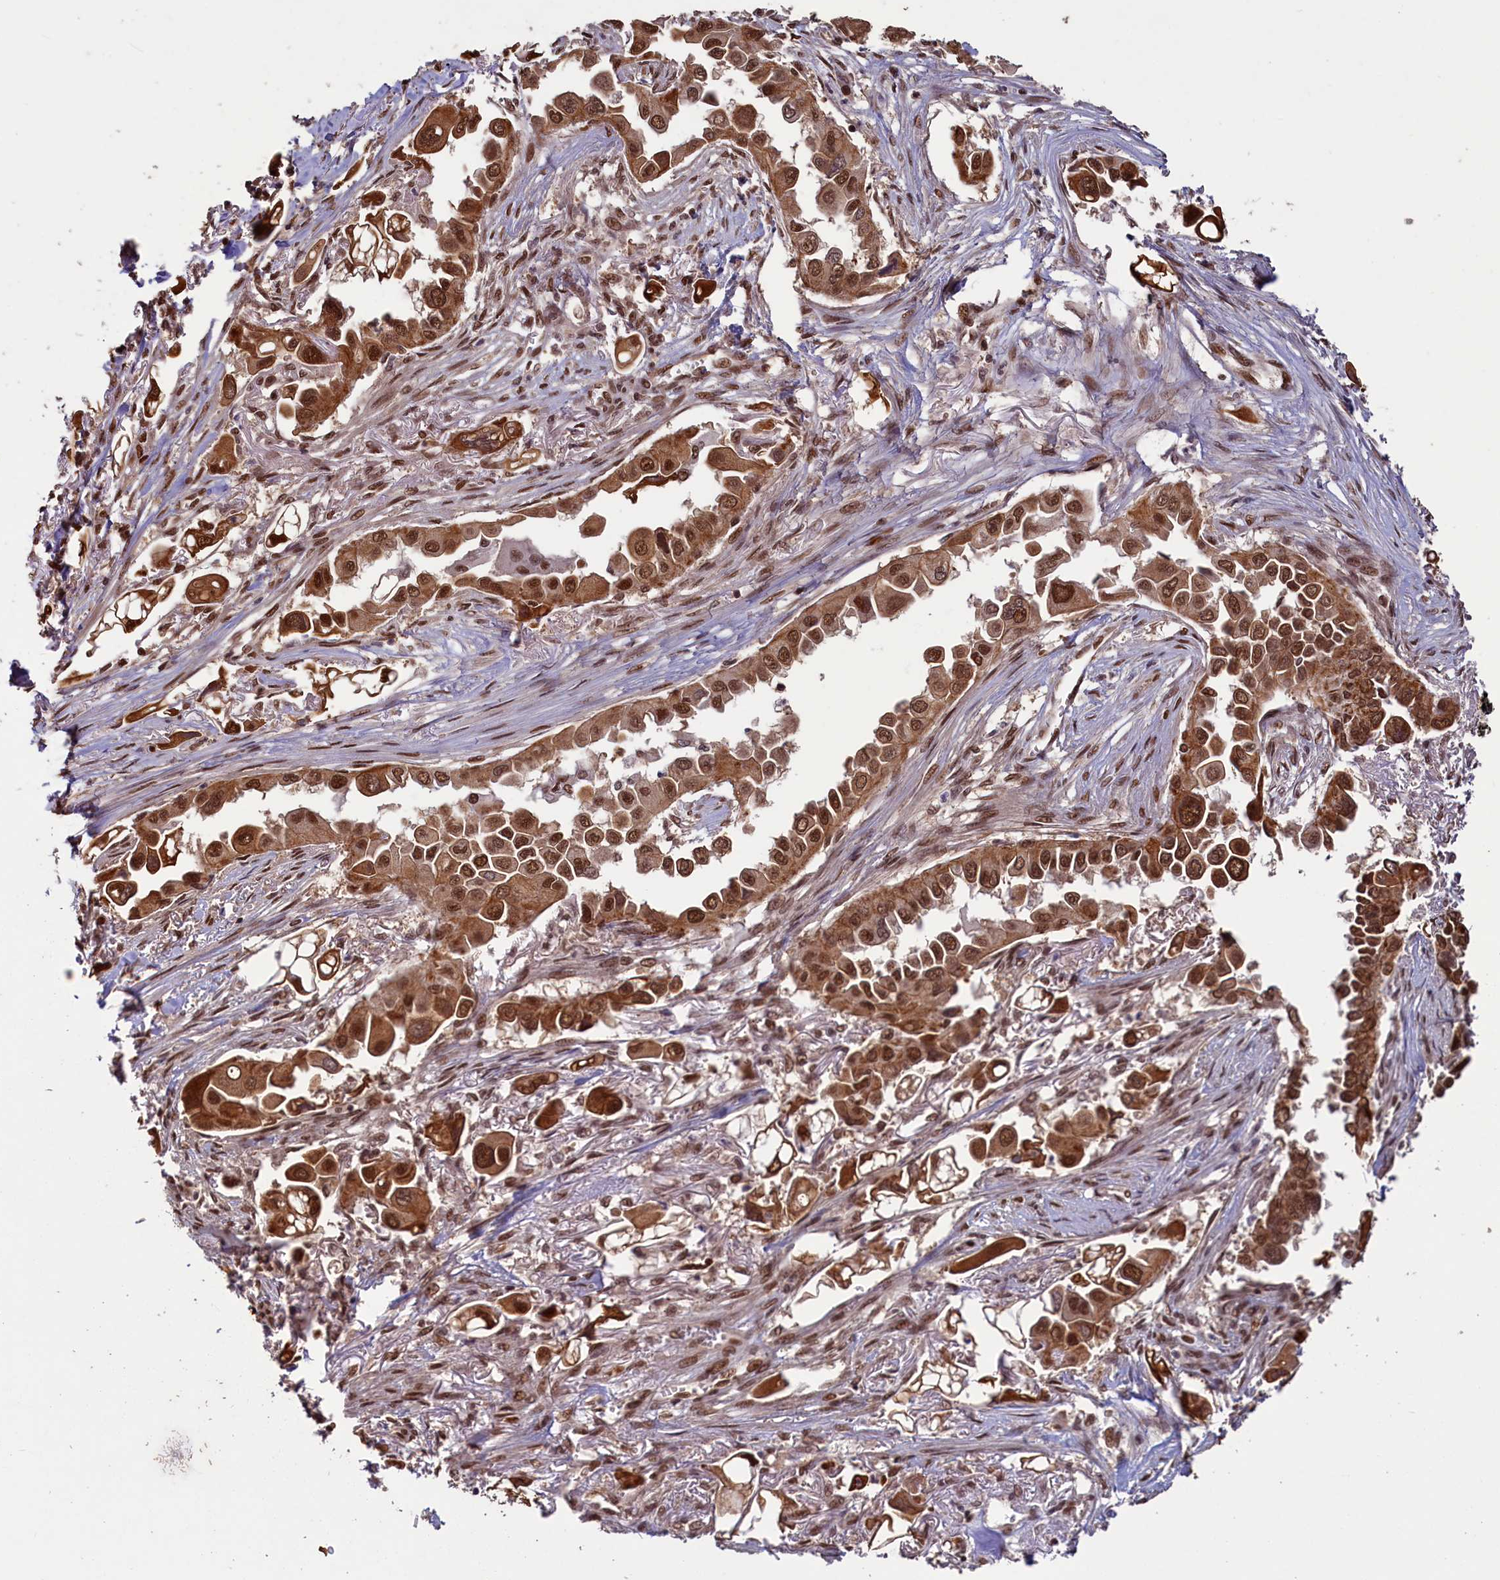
{"staining": {"intensity": "strong", "quantity": ">75%", "location": "cytoplasmic/membranous,nuclear"}, "tissue": "lung cancer", "cell_type": "Tumor cells", "image_type": "cancer", "snomed": [{"axis": "morphology", "description": "Adenocarcinoma, NOS"}, {"axis": "topography", "description": "Lung"}], "caption": "Immunohistochemical staining of human lung adenocarcinoma shows high levels of strong cytoplasmic/membranous and nuclear protein positivity in approximately >75% of tumor cells.", "gene": "NAE1", "patient": {"sex": "female", "age": 76}}